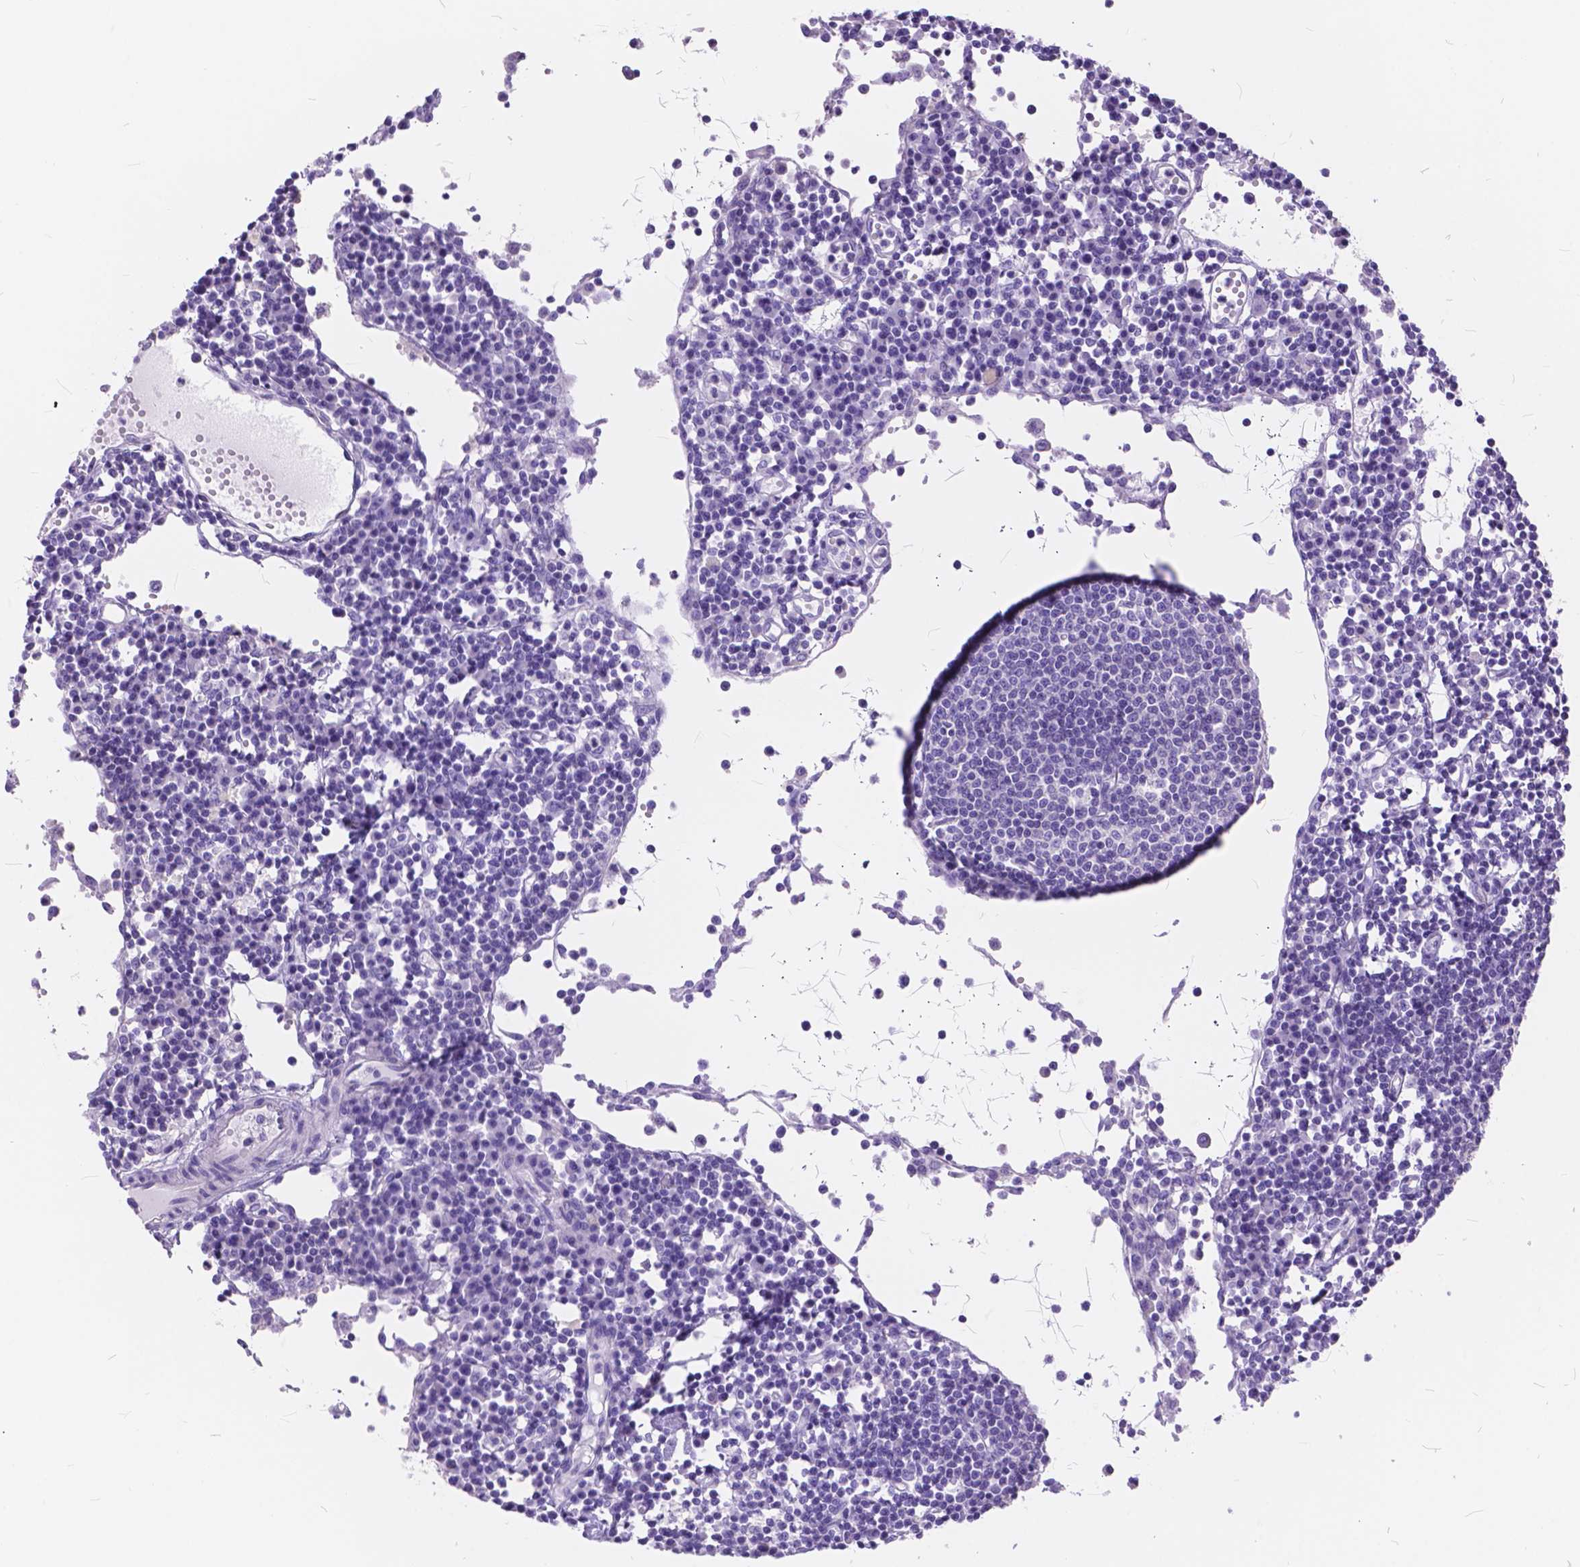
{"staining": {"intensity": "negative", "quantity": "none", "location": "none"}, "tissue": "lymph node", "cell_type": "Germinal center cells", "image_type": "normal", "snomed": [{"axis": "morphology", "description": "Normal tissue, NOS"}, {"axis": "topography", "description": "Lymph node"}], "caption": "The immunohistochemistry (IHC) micrograph has no significant positivity in germinal center cells of lymph node. (Immunohistochemistry (ihc), brightfield microscopy, high magnification).", "gene": "FOXL2", "patient": {"sex": "female", "age": 78}}